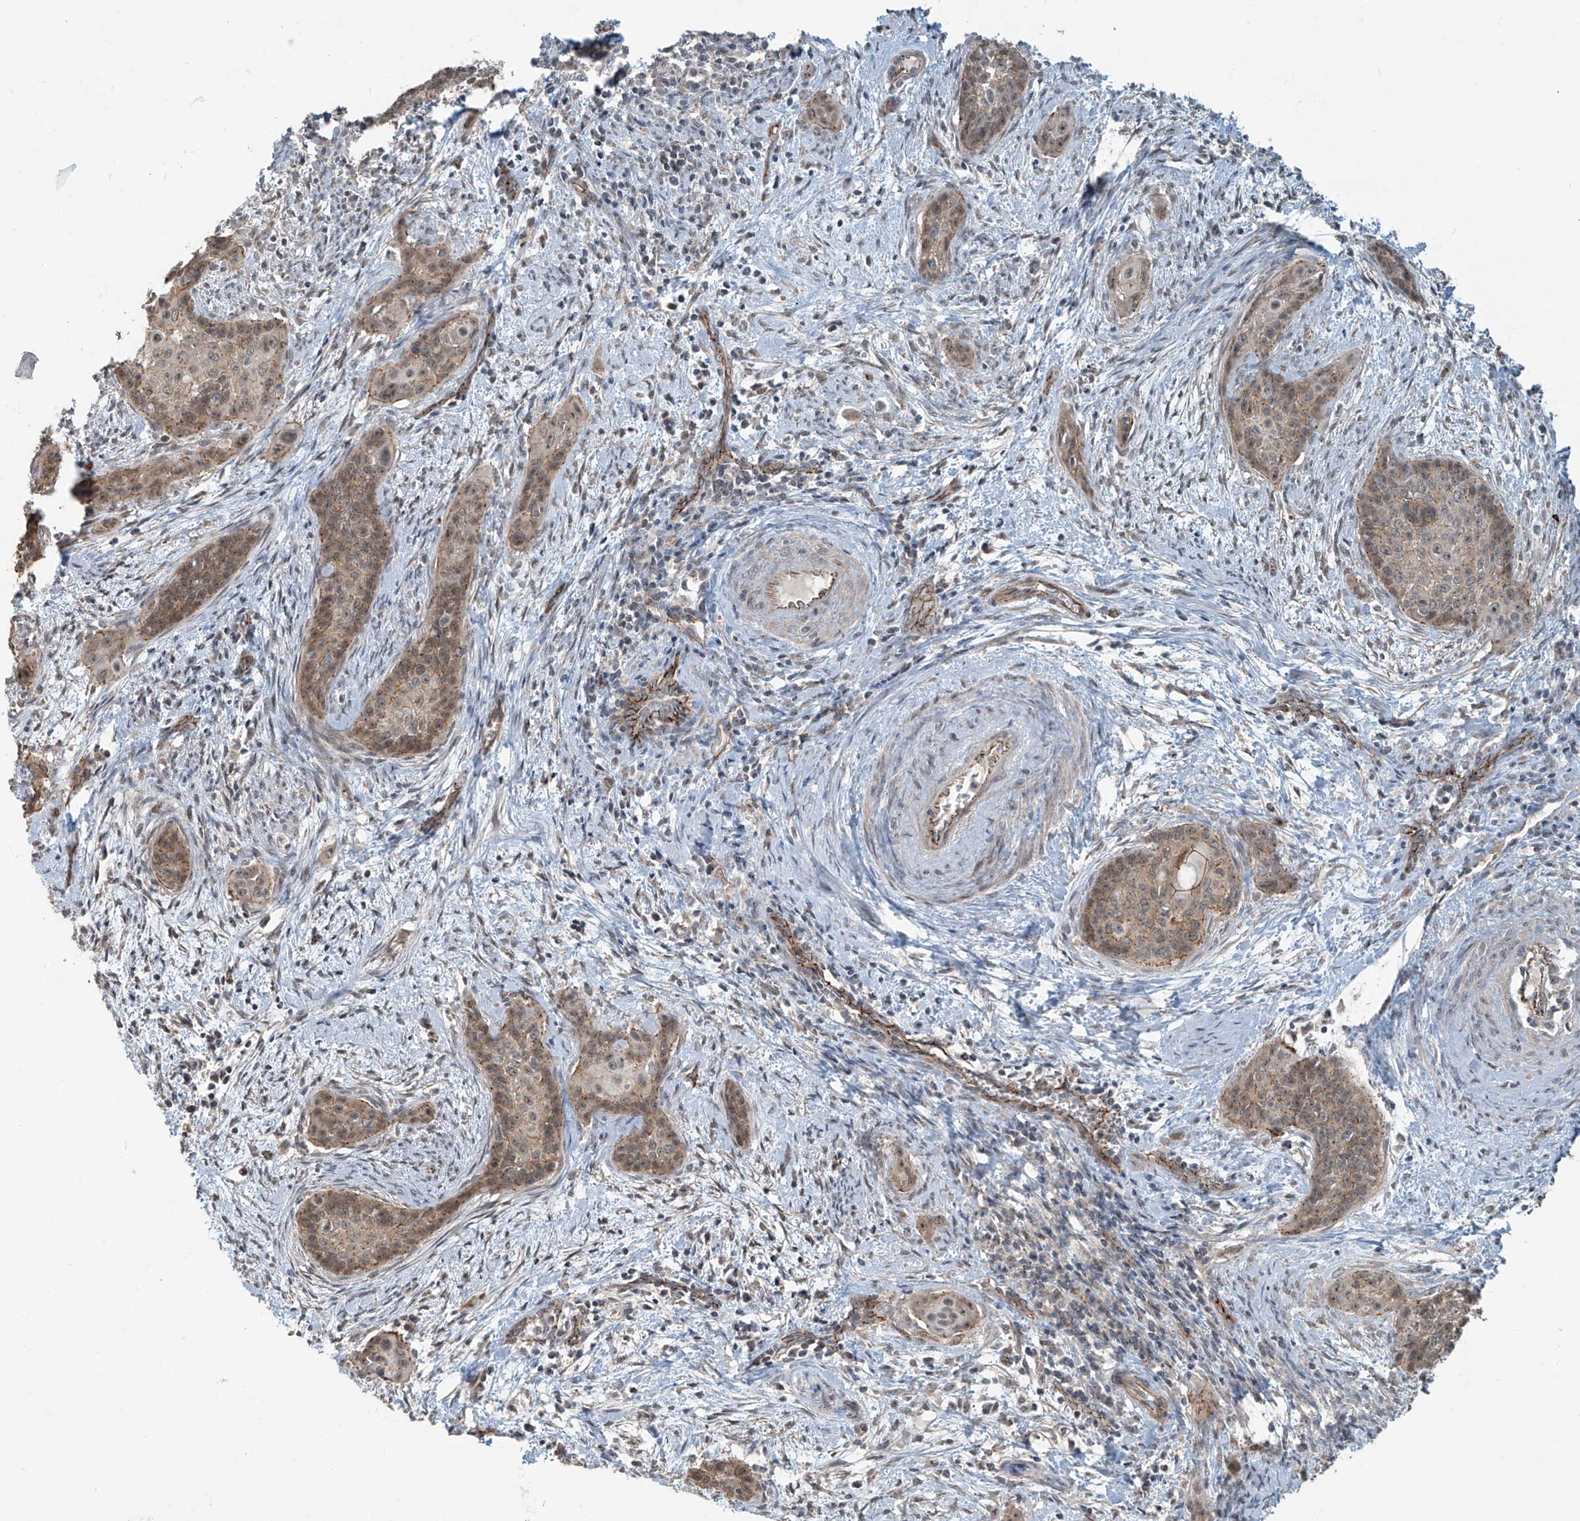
{"staining": {"intensity": "moderate", "quantity": ">75%", "location": "cytoplasmic/membranous,nuclear"}, "tissue": "cervical cancer", "cell_type": "Tumor cells", "image_type": "cancer", "snomed": [{"axis": "morphology", "description": "Squamous cell carcinoma, NOS"}, {"axis": "topography", "description": "Cervix"}], "caption": "Immunohistochemistry (IHC) of squamous cell carcinoma (cervical) displays medium levels of moderate cytoplasmic/membranous and nuclear positivity in about >75% of tumor cells.", "gene": "ZNF16", "patient": {"sex": "female", "age": 33}}